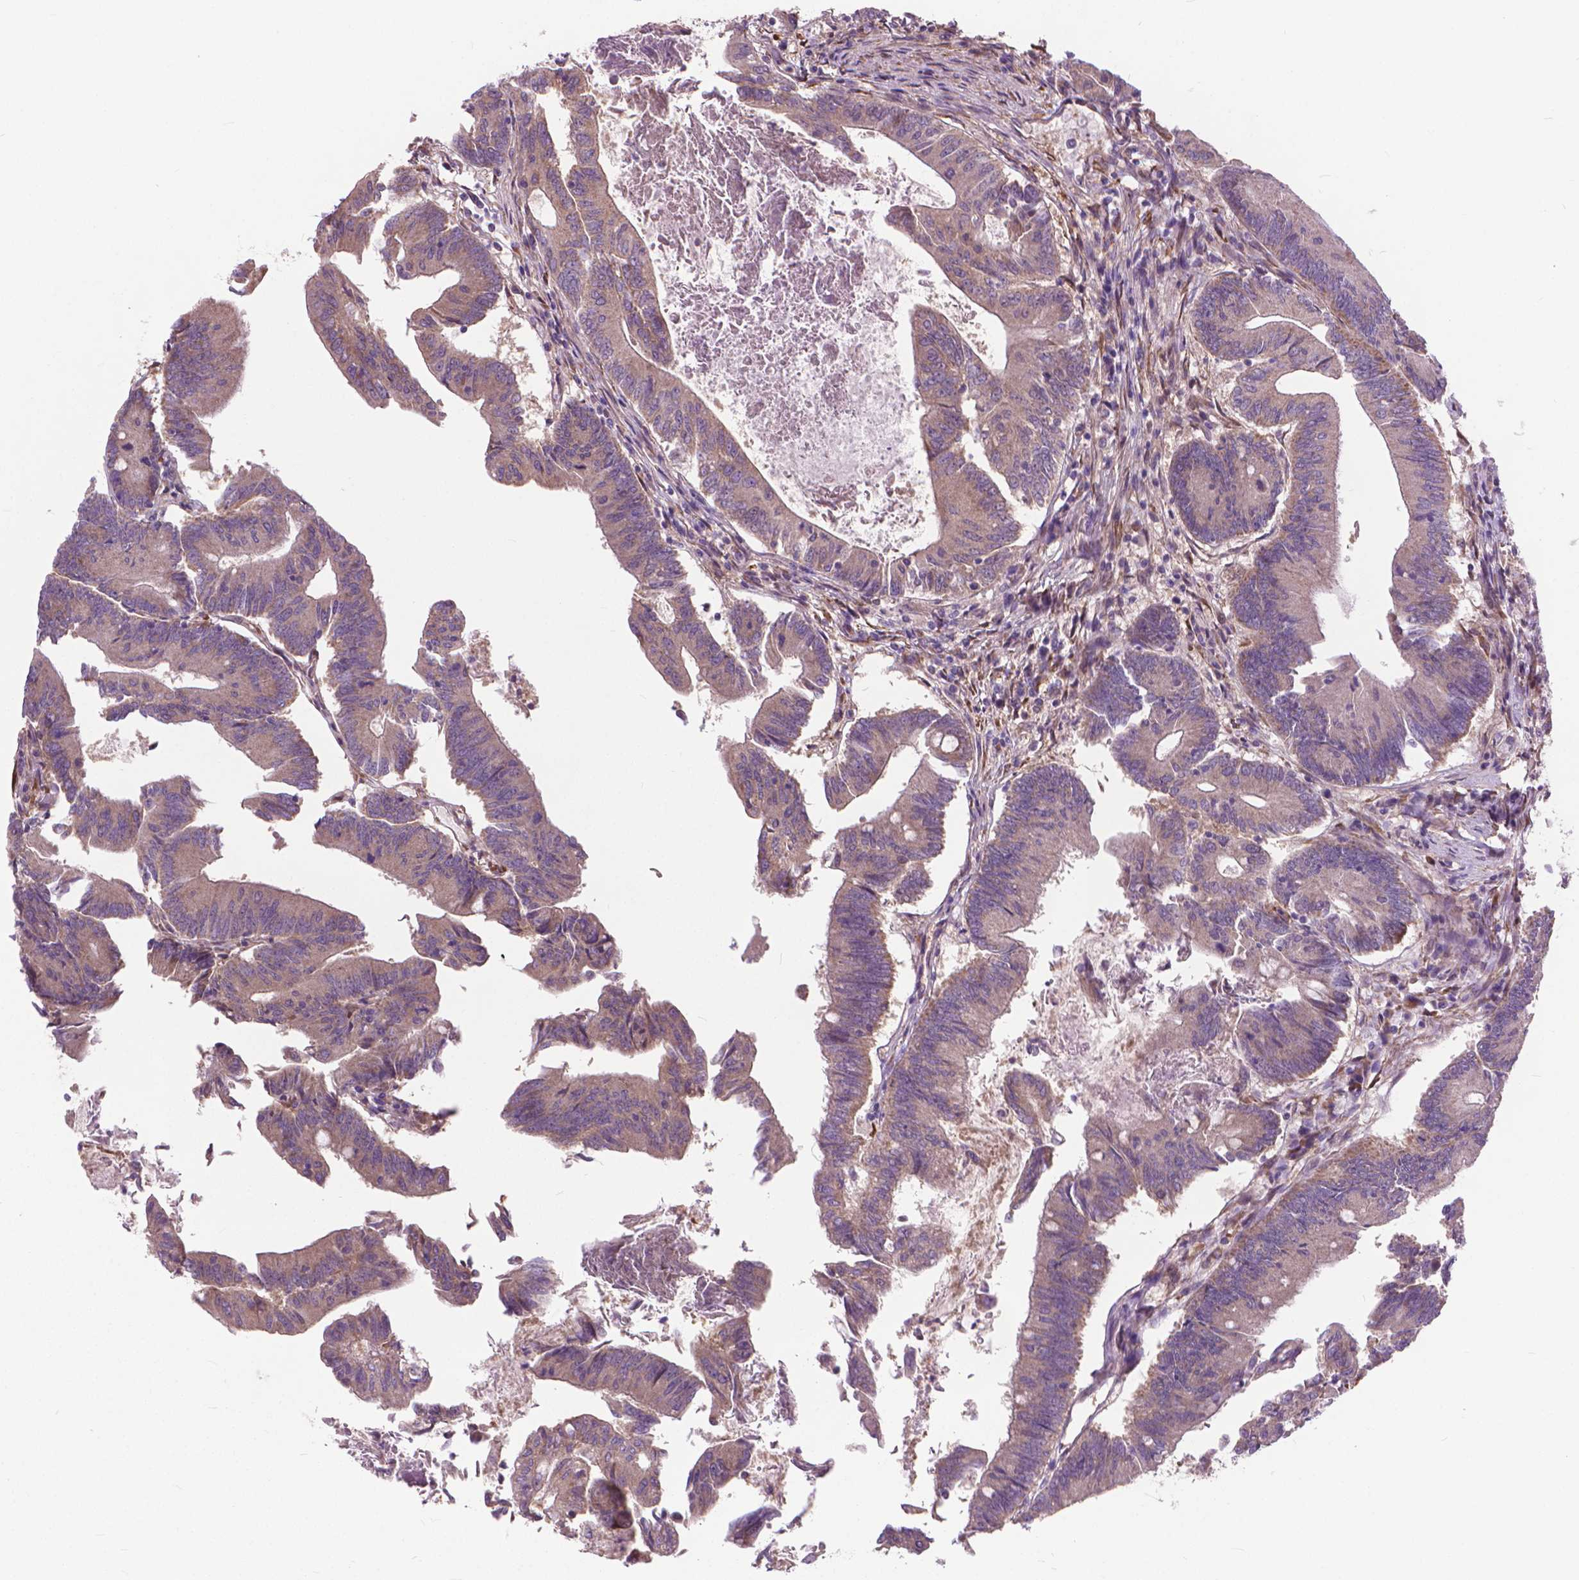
{"staining": {"intensity": "weak", "quantity": ">75%", "location": "cytoplasmic/membranous"}, "tissue": "colorectal cancer", "cell_type": "Tumor cells", "image_type": "cancer", "snomed": [{"axis": "morphology", "description": "Adenocarcinoma, NOS"}, {"axis": "topography", "description": "Colon"}], "caption": "High-magnification brightfield microscopy of adenocarcinoma (colorectal) stained with DAB (3,3'-diaminobenzidine) (brown) and counterstained with hematoxylin (blue). tumor cells exhibit weak cytoplasmic/membranous positivity is seen in approximately>75% of cells.", "gene": "NUDT1", "patient": {"sex": "female", "age": 70}}